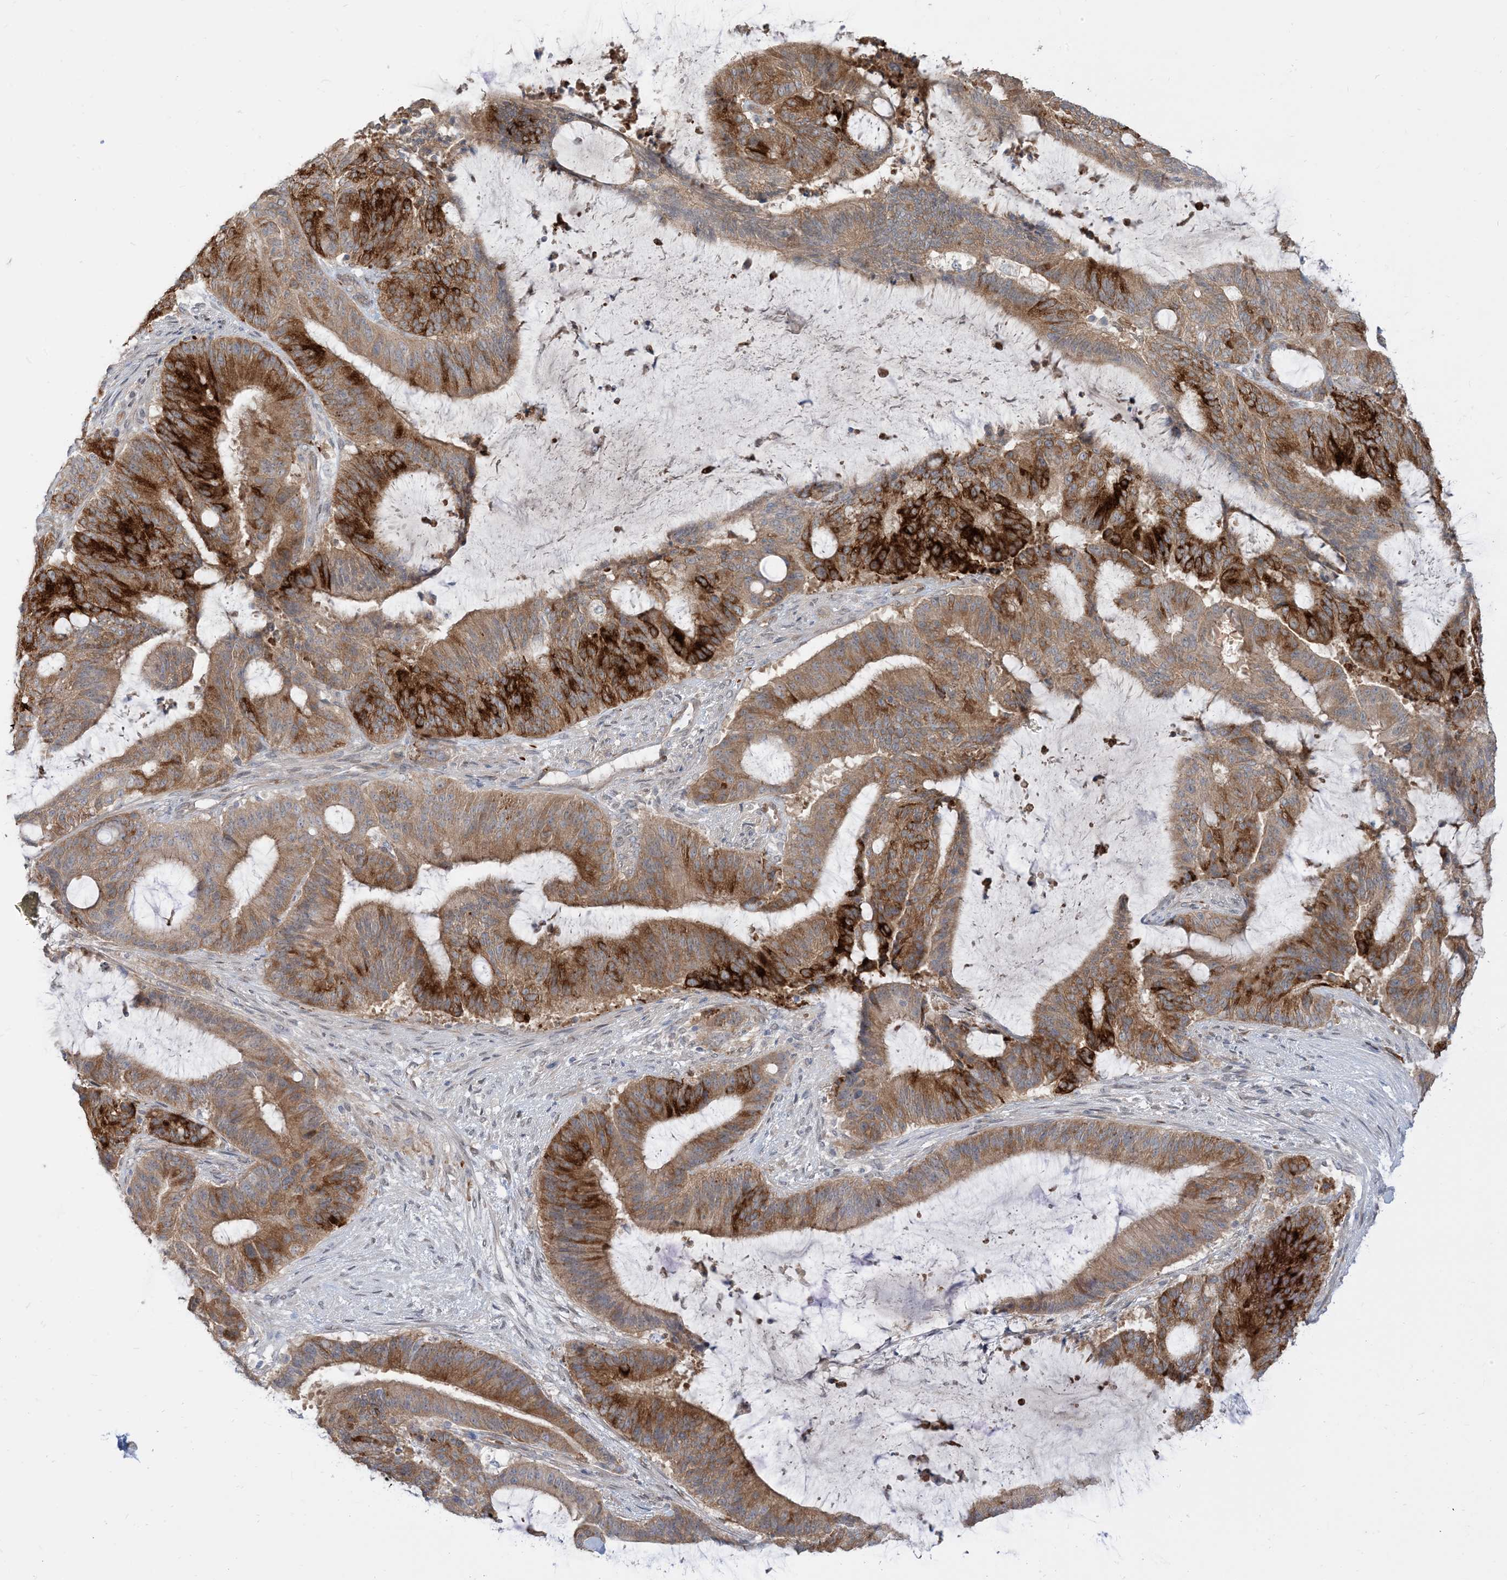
{"staining": {"intensity": "strong", "quantity": ">75%", "location": "cytoplasmic/membranous"}, "tissue": "liver cancer", "cell_type": "Tumor cells", "image_type": "cancer", "snomed": [{"axis": "morphology", "description": "Normal tissue, NOS"}, {"axis": "morphology", "description": "Cholangiocarcinoma"}, {"axis": "topography", "description": "Liver"}, {"axis": "topography", "description": "Peripheral nerve tissue"}], "caption": "Liver cancer (cholangiocarcinoma) stained with DAB IHC displays high levels of strong cytoplasmic/membranous expression in about >75% of tumor cells.", "gene": "RIN1", "patient": {"sex": "female", "age": 73}}